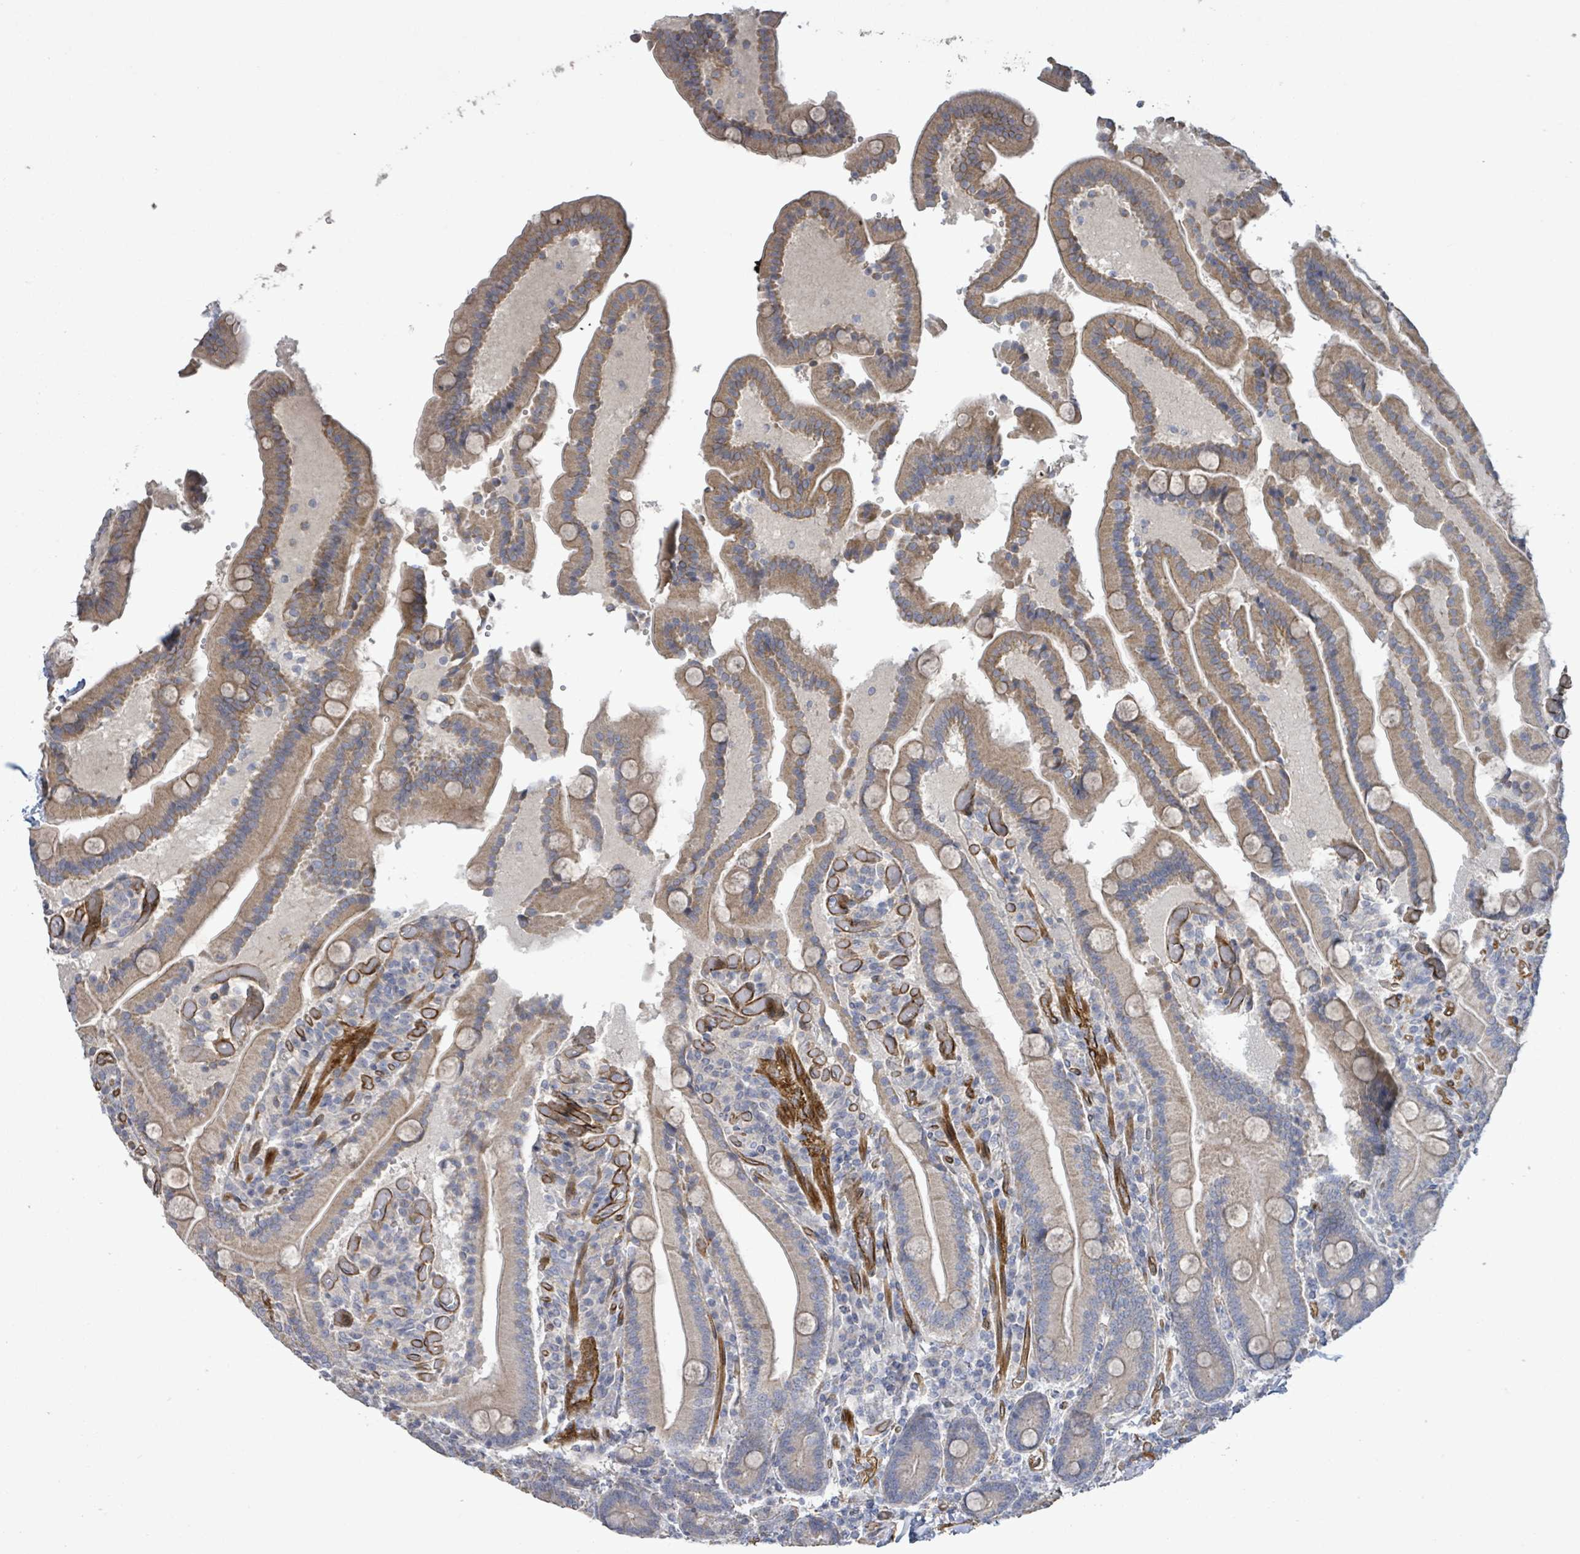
{"staining": {"intensity": "weak", "quantity": "25%-75%", "location": "cytoplasmic/membranous"}, "tissue": "duodenum", "cell_type": "Glandular cells", "image_type": "normal", "snomed": [{"axis": "morphology", "description": "Normal tissue, NOS"}, {"axis": "topography", "description": "Duodenum"}], "caption": "This micrograph exhibits immunohistochemistry (IHC) staining of unremarkable human duodenum, with low weak cytoplasmic/membranous positivity in approximately 25%-75% of glandular cells.", "gene": "KANK3", "patient": {"sex": "female", "age": 62}}